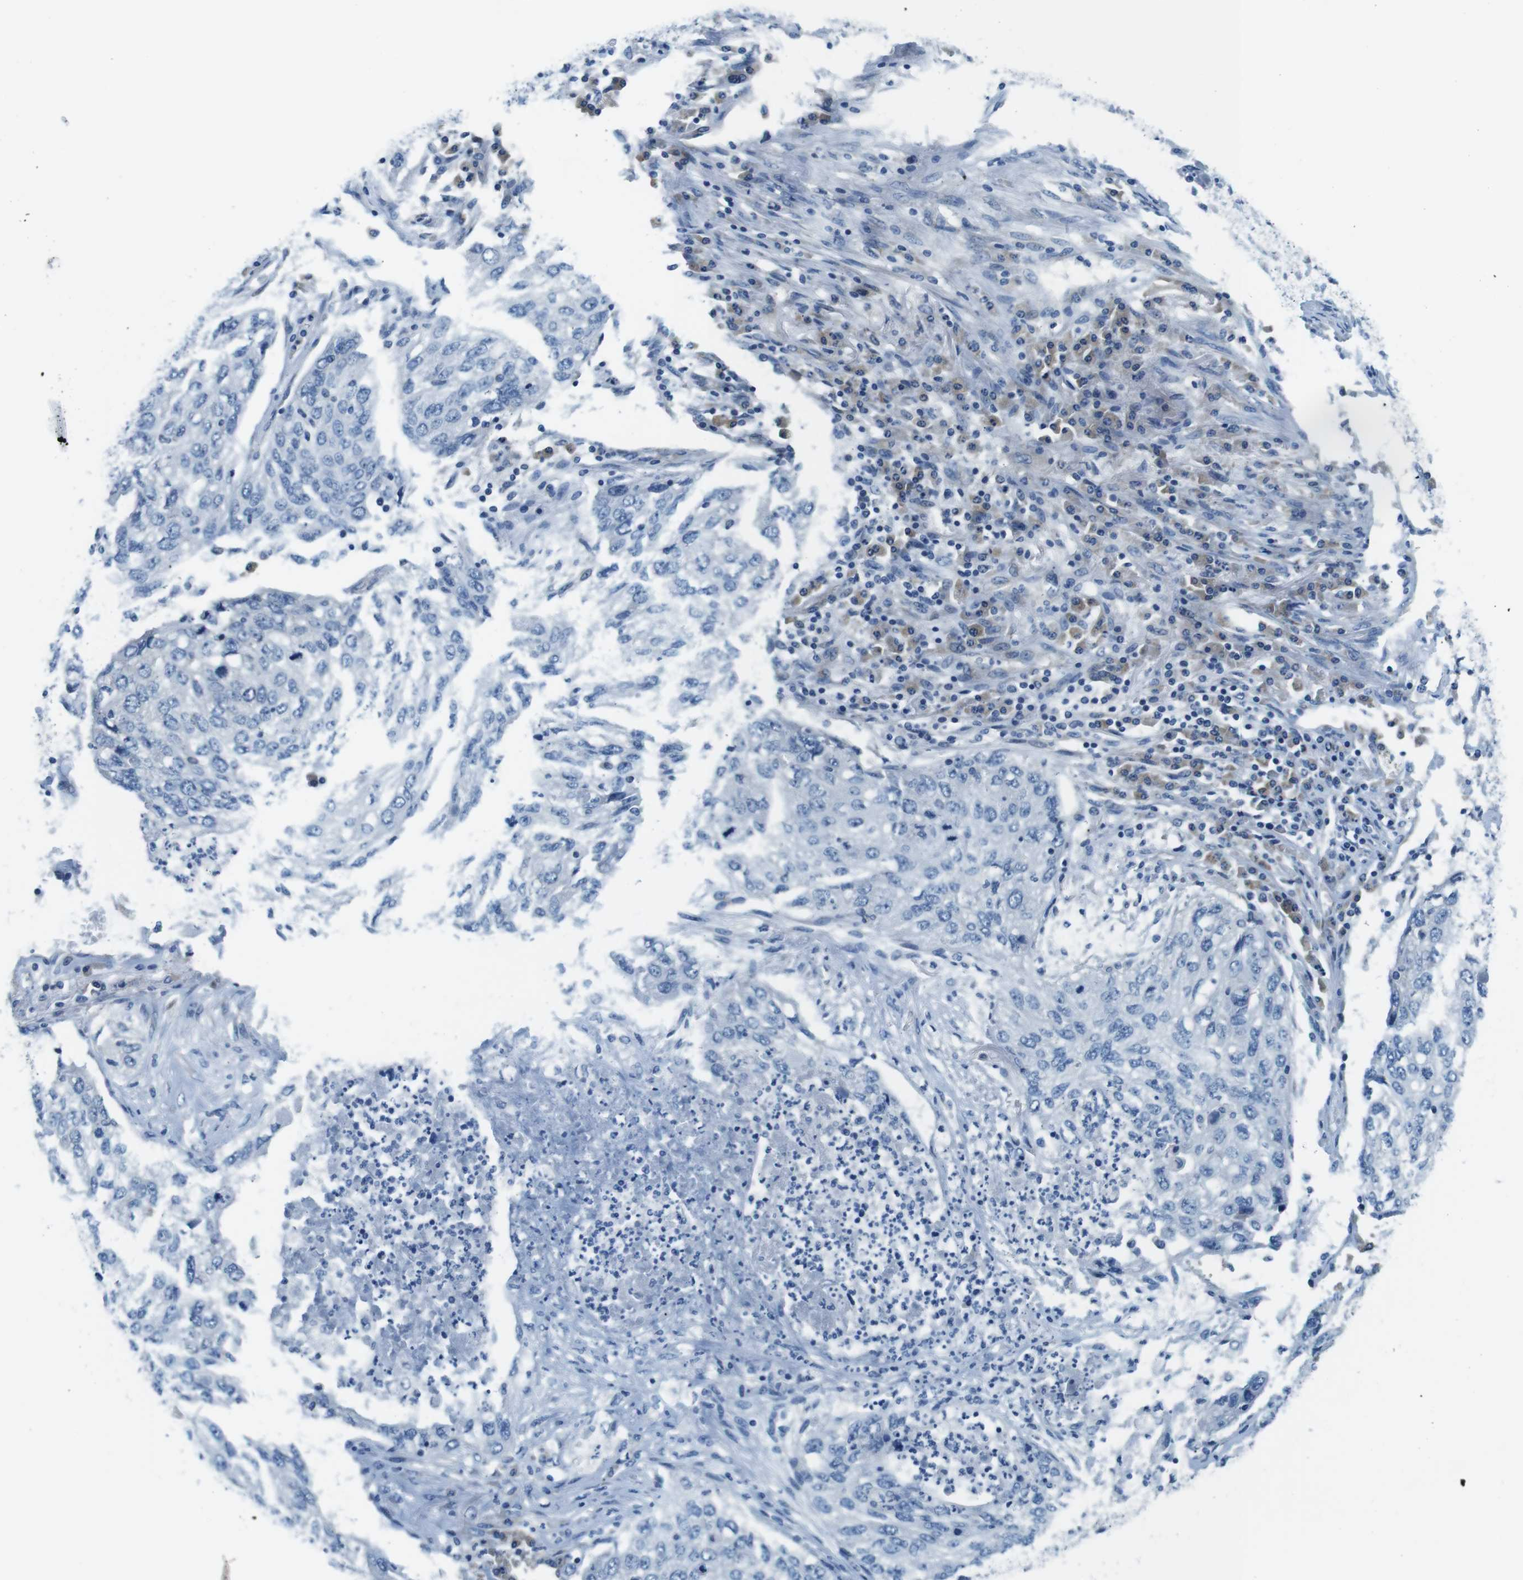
{"staining": {"intensity": "negative", "quantity": "none", "location": "none"}, "tissue": "lung cancer", "cell_type": "Tumor cells", "image_type": "cancer", "snomed": [{"axis": "morphology", "description": "Squamous cell carcinoma, NOS"}, {"axis": "topography", "description": "Lung"}], "caption": "Immunohistochemistry (IHC) photomicrograph of neoplastic tissue: human lung squamous cell carcinoma stained with DAB (3,3'-diaminobenzidine) shows no significant protein expression in tumor cells.", "gene": "EIF2B5", "patient": {"sex": "female", "age": 63}}